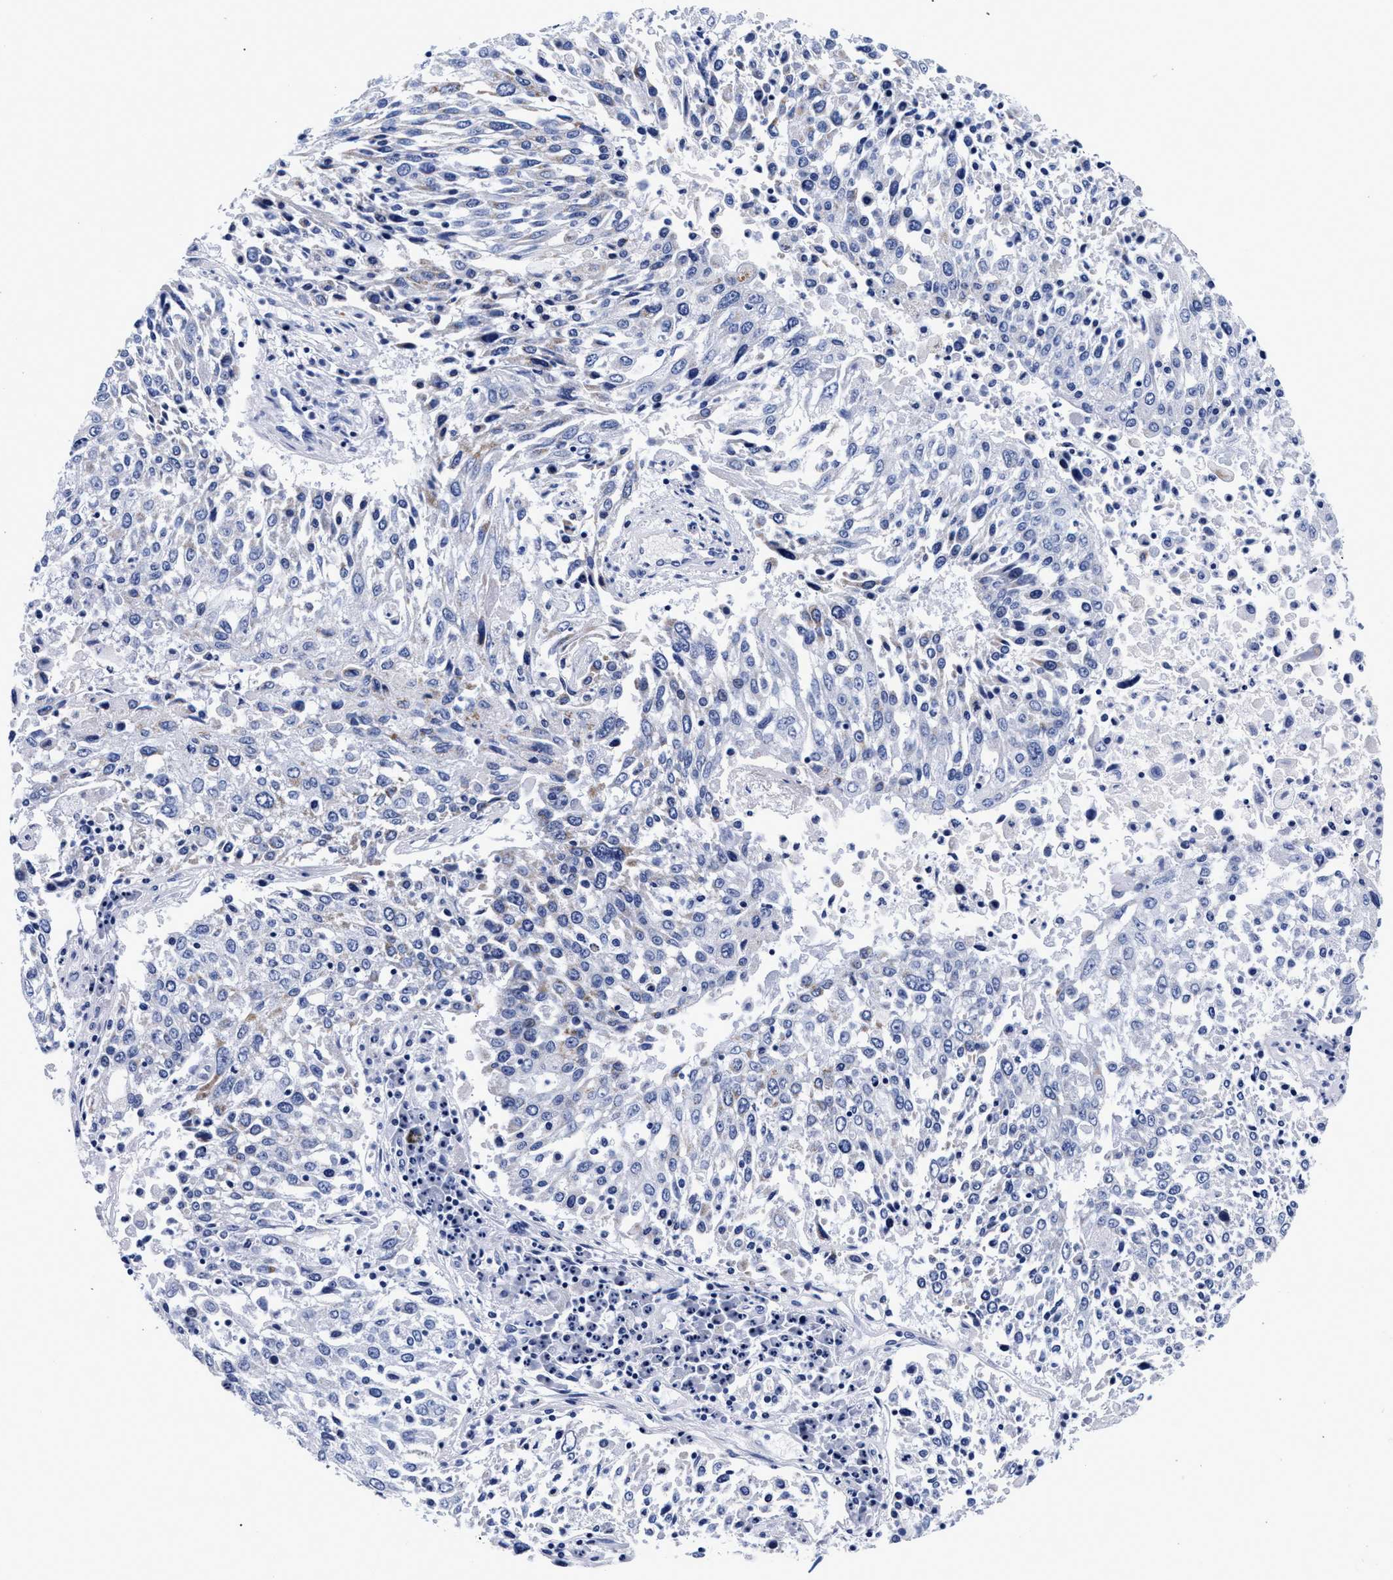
{"staining": {"intensity": "negative", "quantity": "none", "location": "none"}, "tissue": "lung cancer", "cell_type": "Tumor cells", "image_type": "cancer", "snomed": [{"axis": "morphology", "description": "Squamous cell carcinoma, NOS"}, {"axis": "topography", "description": "Lung"}], "caption": "Protein analysis of squamous cell carcinoma (lung) demonstrates no significant expression in tumor cells.", "gene": "RAB3B", "patient": {"sex": "male", "age": 65}}